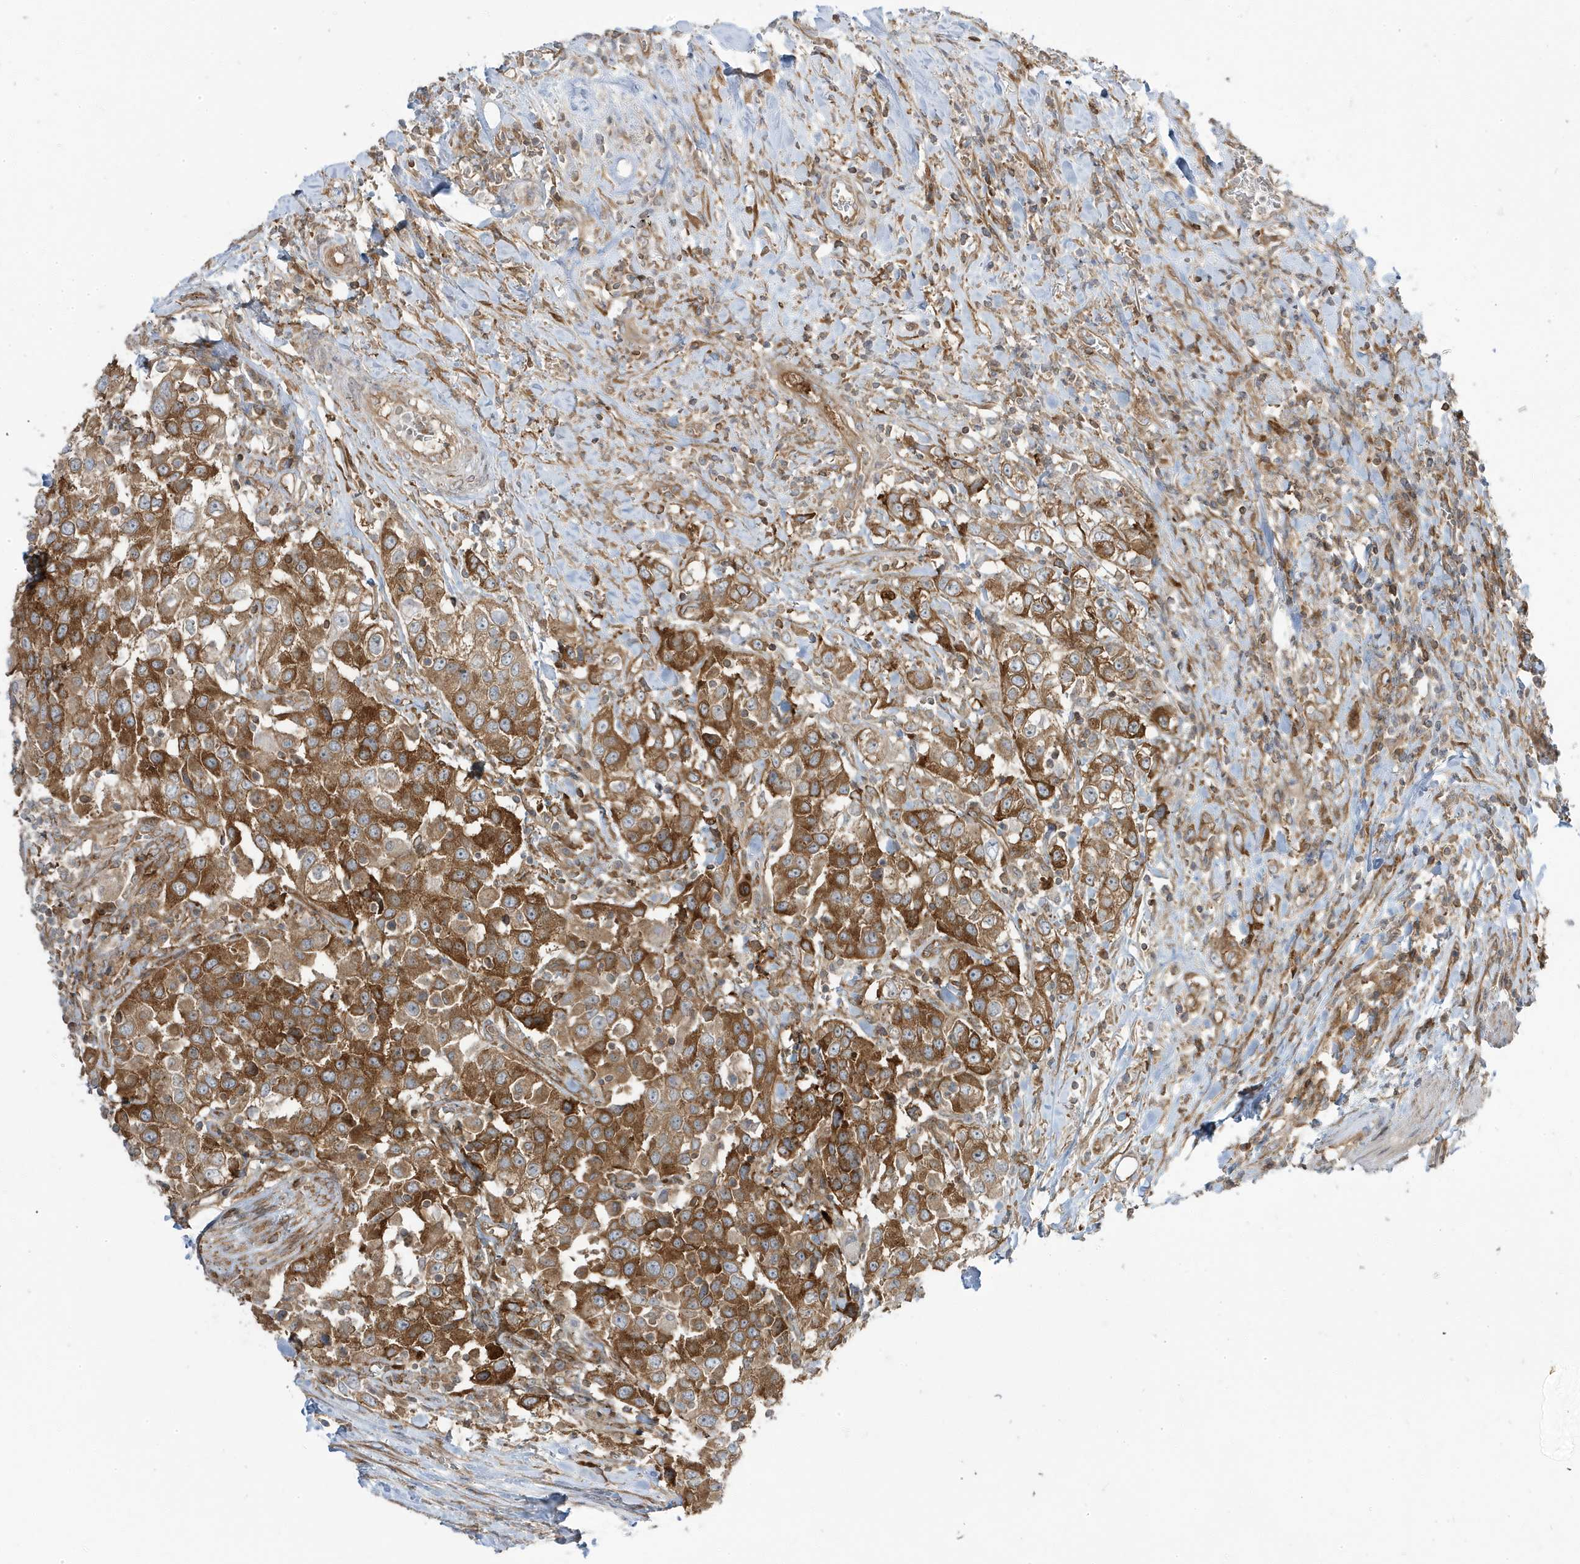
{"staining": {"intensity": "moderate", "quantity": ">75%", "location": "cytoplasmic/membranous"}, "tissue": "urothelial cancer", "cell_type": "Tumor cells", "image_type": "cancer", "snomed": [{"axis": "morphology", "description": "Urothelial carcinoma, High grade"}, {"axis": "topography", "description": "Urinary bladder"}], "caption": "A photomicrograph showing moderate cytoplasmic/membranous staining in approximately >75% of tumor cells in urothelial cancer, as visualized by brown immunohistochemical staining.", "gene": "STAM", "patient": {"sex": "female", "age": 80}}